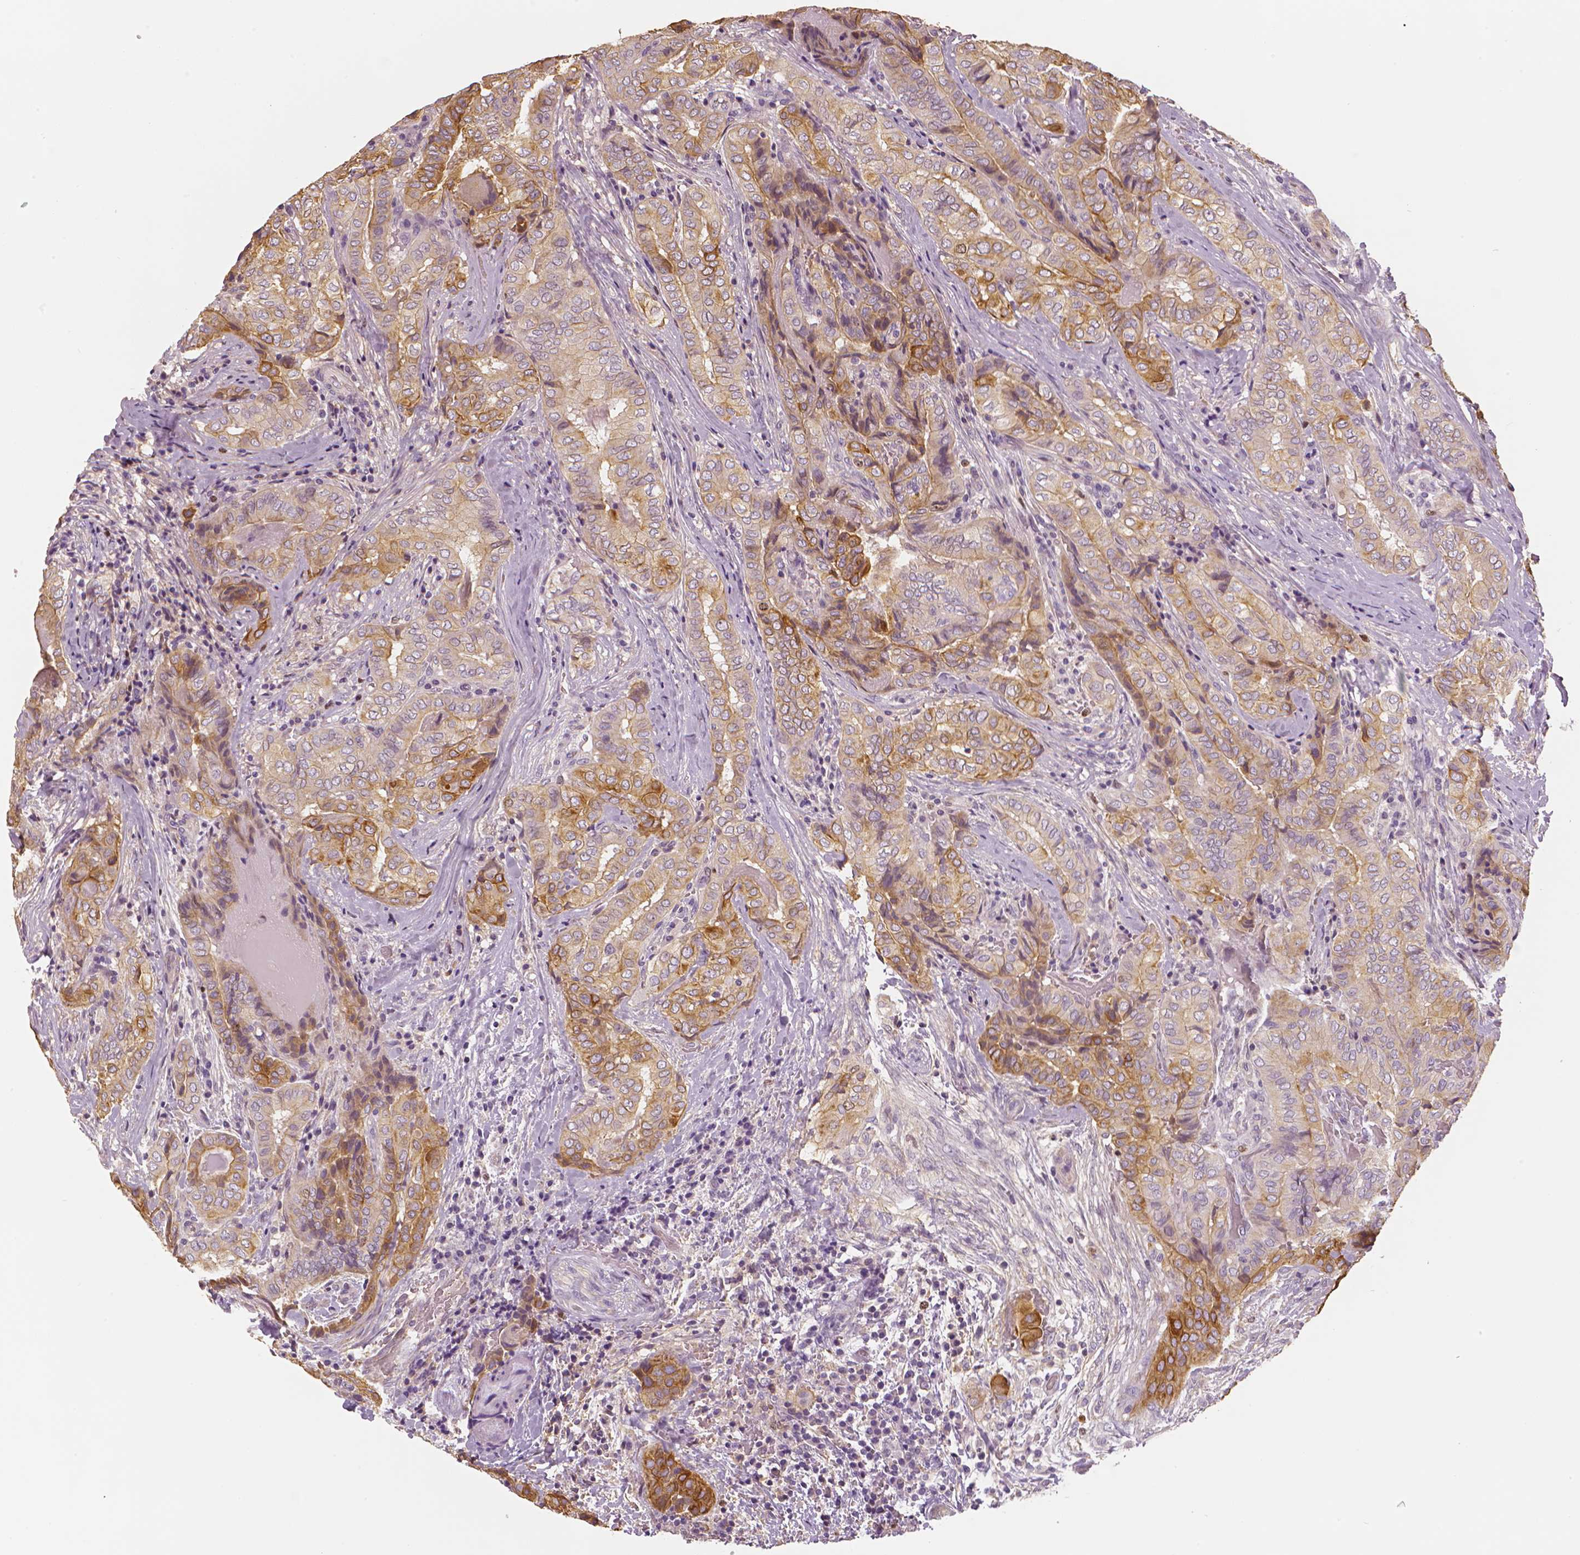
{"staining": {"intensity": "moderate", "quantity": "<25%", "location": "cytoplasmic/membranous"}, "tissue": "thyroid cancer", "cell_type": "Tumor cells", "image_type": "cancer", "snomed": [{"axis": "morphology", "description": "Papillary adenocarcinoma, NOS"}, {"axis": "topography", "description": "Thyroid gland"}], "caption": "Protein expression analysis of human thyroid cancer reveals moderate cytoplasmic/membranous staining in approximately <25% of tumor cells. The protein is stained brown, and the nuclei are stained in blue (DAB IHC with brightfield microscopy, high magnification).", "gene": "MKI67", "patient": {"sex": "female", "age": 61}}